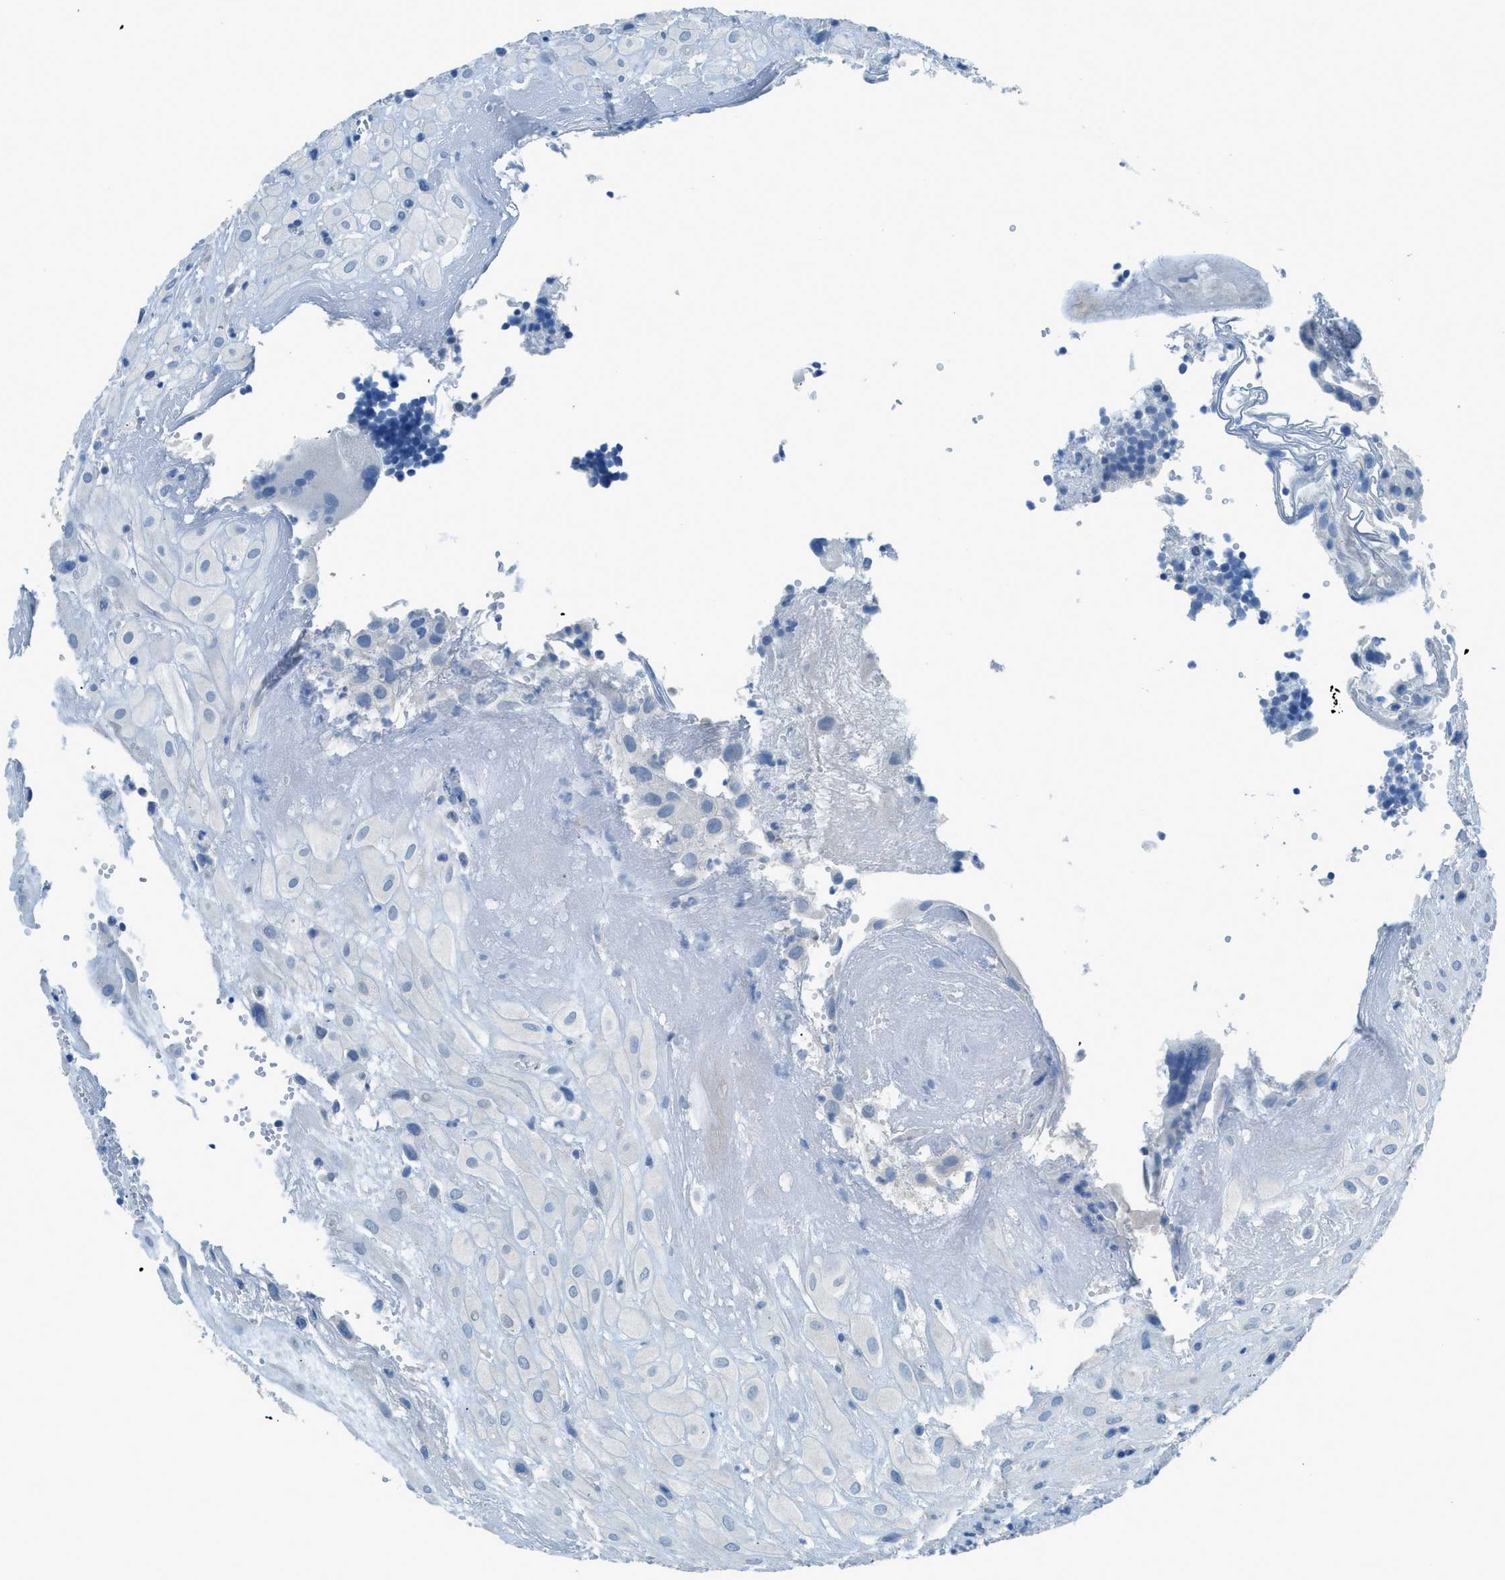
{"staining": {"intensity": "negative", "quantity": "none", "location": "none"}, "tissue": "placenta", "cell_type": "Decidual cells", "image_type": "normal", "snomed": [{"axis": "morphology", "description": "Normal tissue, NOS"}, {"axis": "topography", "description": "Placenta"}], "caption": "An immunohistochemistry (IHC) photomicrograph of benign placenta is shown. There is no staining in decidual cells of placenta. (Brightfield microscopy of DAB IHC at high magnification).", "gene": "ACAN", "patient": {"sex": "female", "age": 18}}